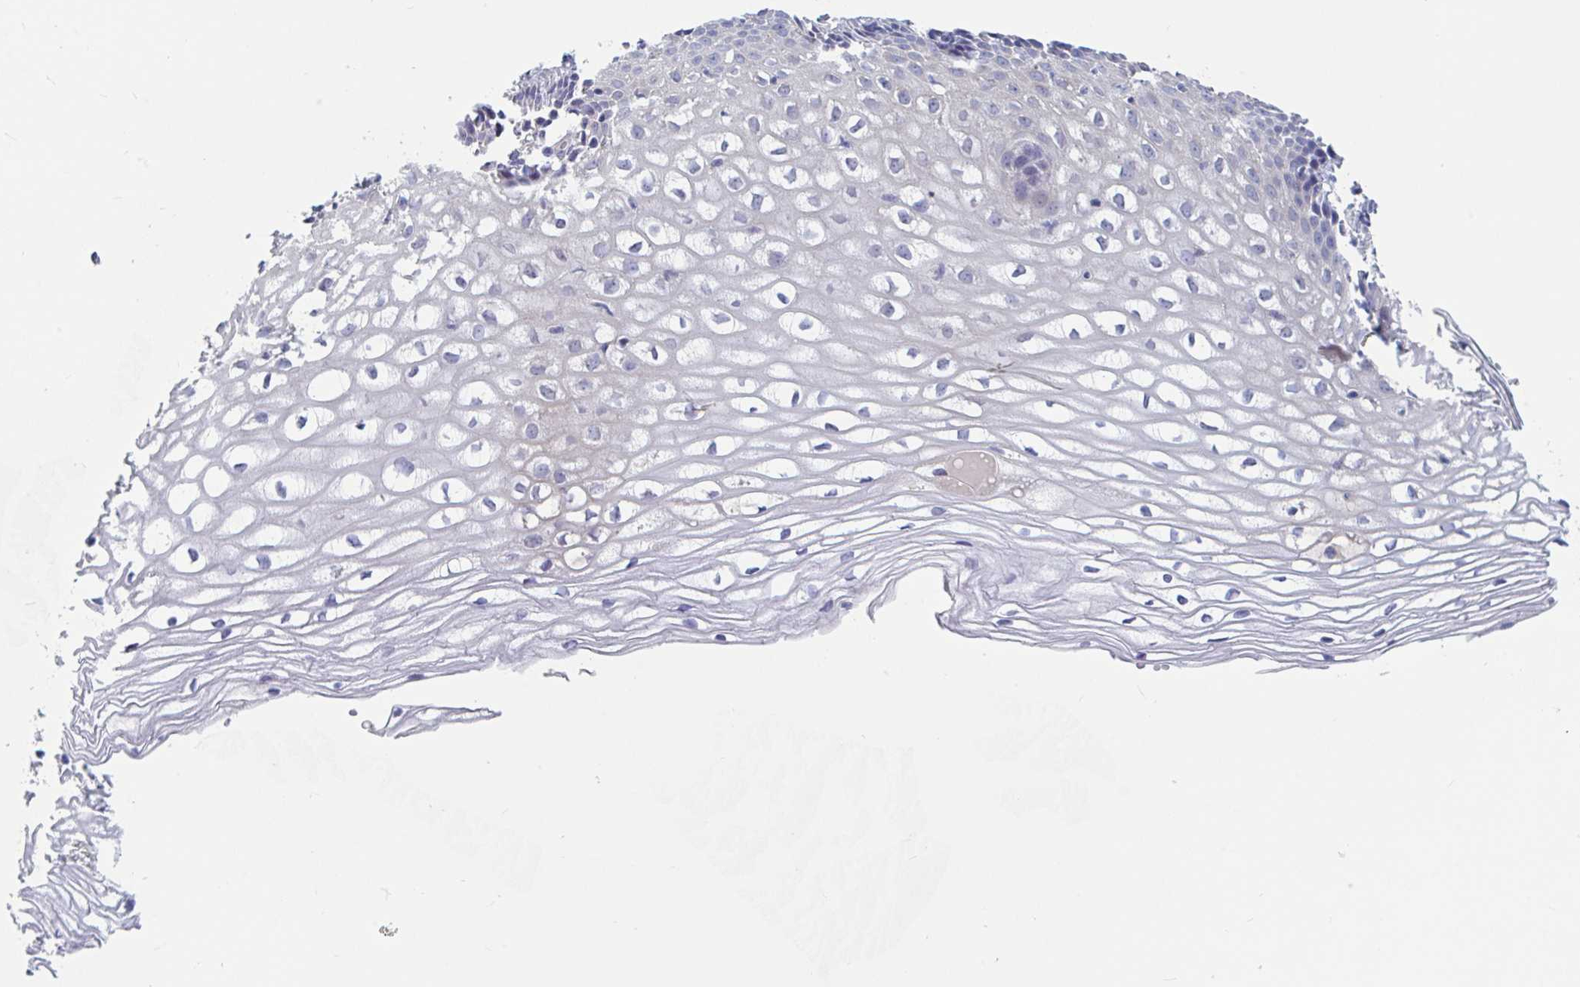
{"staining": {"intensity": "moderate", "quantity": "25%-75%", "location": "cytoplasmic/membranous"}, "tissue": "cervix", "cell_type": "Glandular cells", "image_type": "normal", "snomed": [{"axis": "morphology", "description": "Normal tissue, NOS"}, {"axis": "topography", "description": "Cervix"}], "caption": "The image displays a brown stain indicating the presence of a protein in the cytoplasmic/membranous of glandular cells in cervix. The staining is performed using DAB brown chromogen to label protein expression. The nuclei are counter-stained blue using hematoxylin.", "gene": "UNKL", "patient": {"sex": "female", "age": 36}}